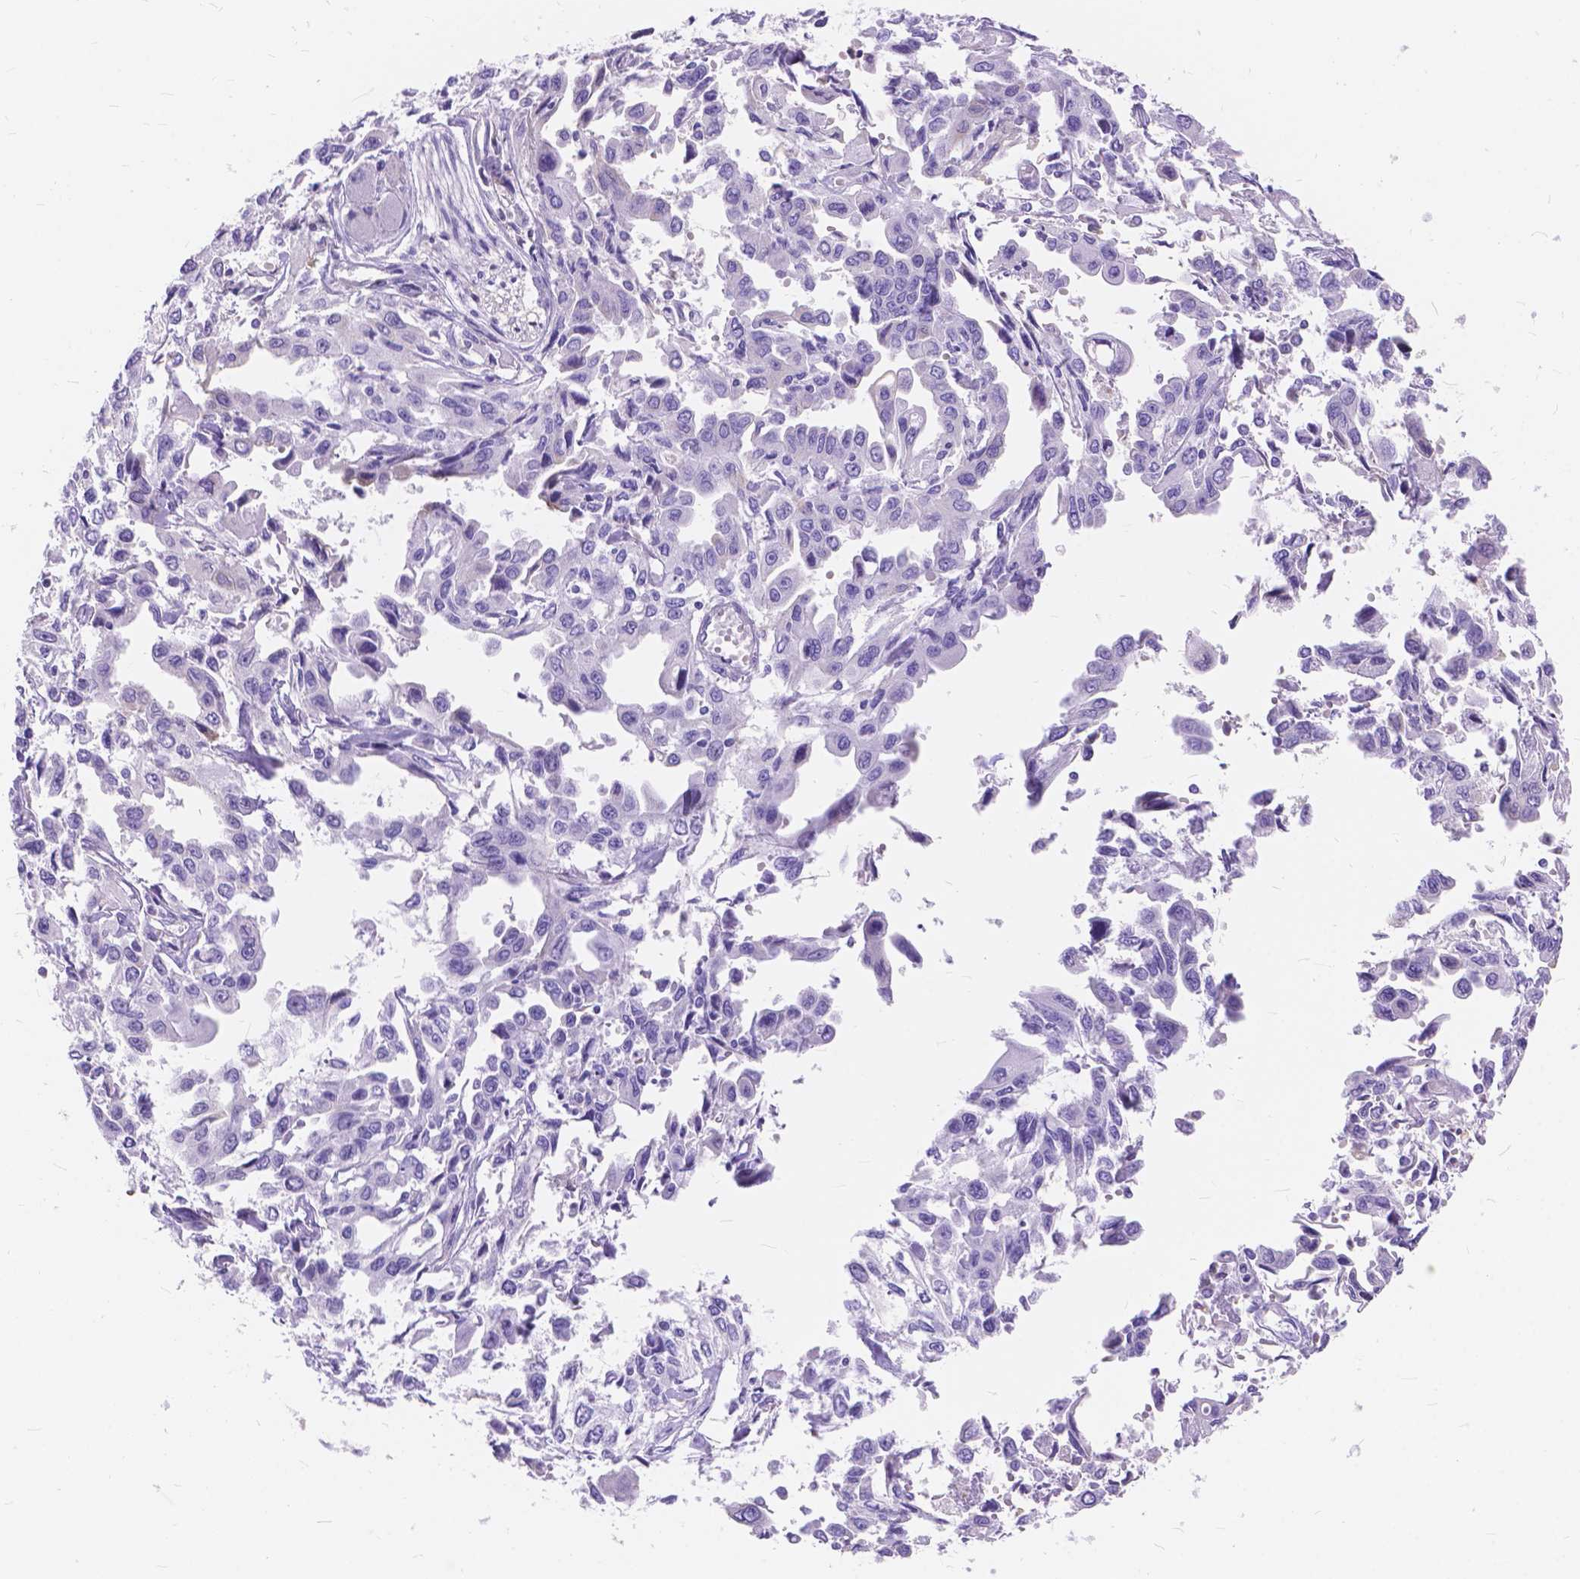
{"staining": {"intensity": "negative", "quantity": "none", "location": "none"}, "tissue": "pancreatic cancer", "cell_type": "Tumor cells", "image_type": "cancer", "snomed": [{"axis": "morphology", "description": "Adenocarcinoma, NOS"}, {"axis": "topography", "description": "Pancreas"}], "caption": "This is an immunohistochemistry (IHC) image of adenocarcinoma (pancreatic). There is no expression in tumor cells.", "gene": "FOXL2", "patient": {"sex": "female", "age": 55}}